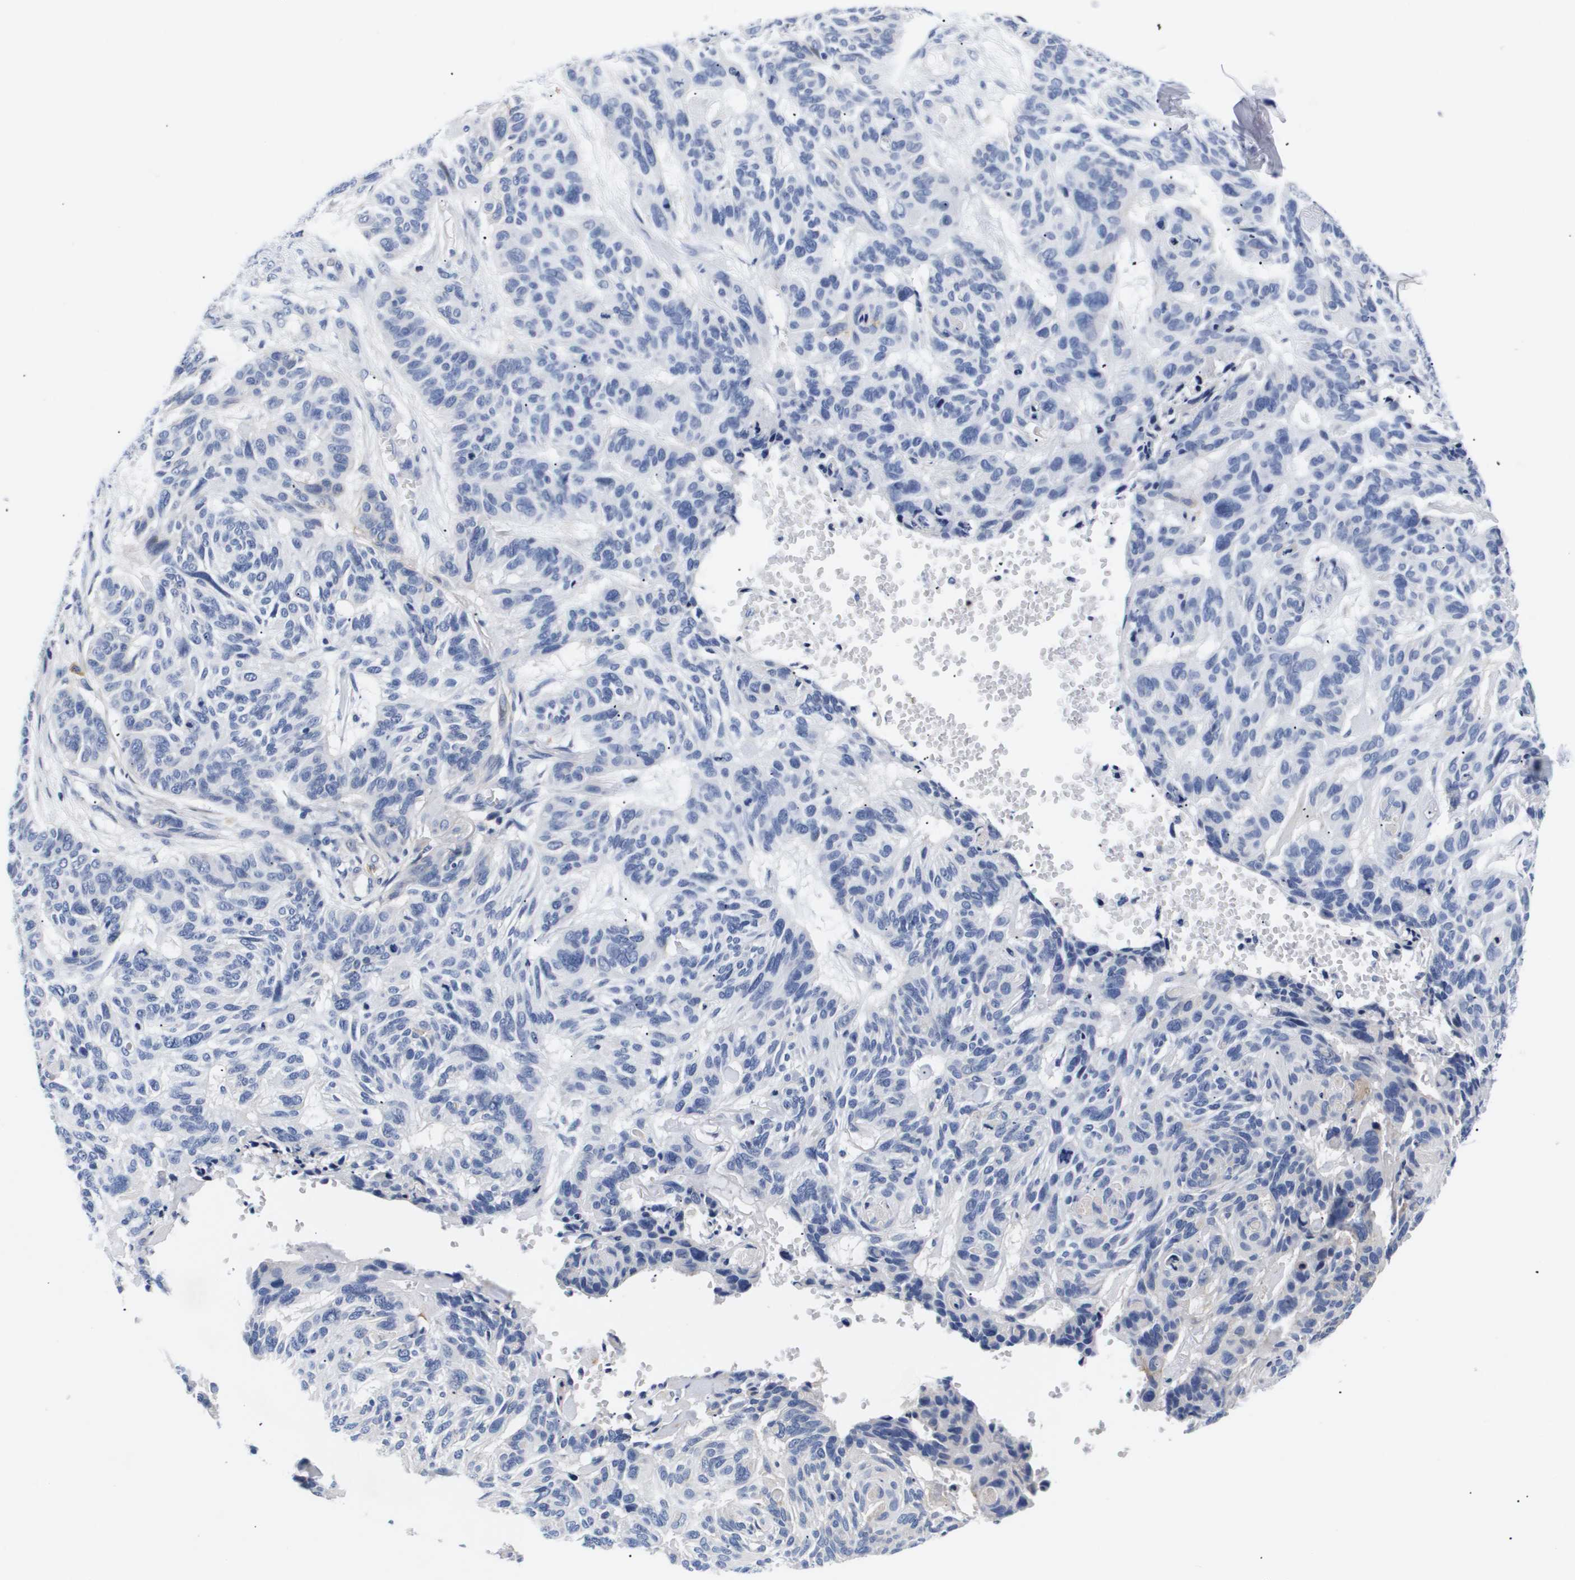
{"staining": {"intensity": "negative", "quantity": "none", "location": "none"}, "tissue": "skin cancer", "cell_type": "Tumor cells", "image_type": "cancer", "snomed": [{"axis": "morphology", "description": "Basal cell carcinoma"}, {"axis": "topography", "description": "Skin"}], "caption": "This is an immunohistochemistry image of human skin basal cell carcinoma. There is no staining in tumor cells.", "gene": "SHD", "patient": {"sex": "male", "age": 85}}